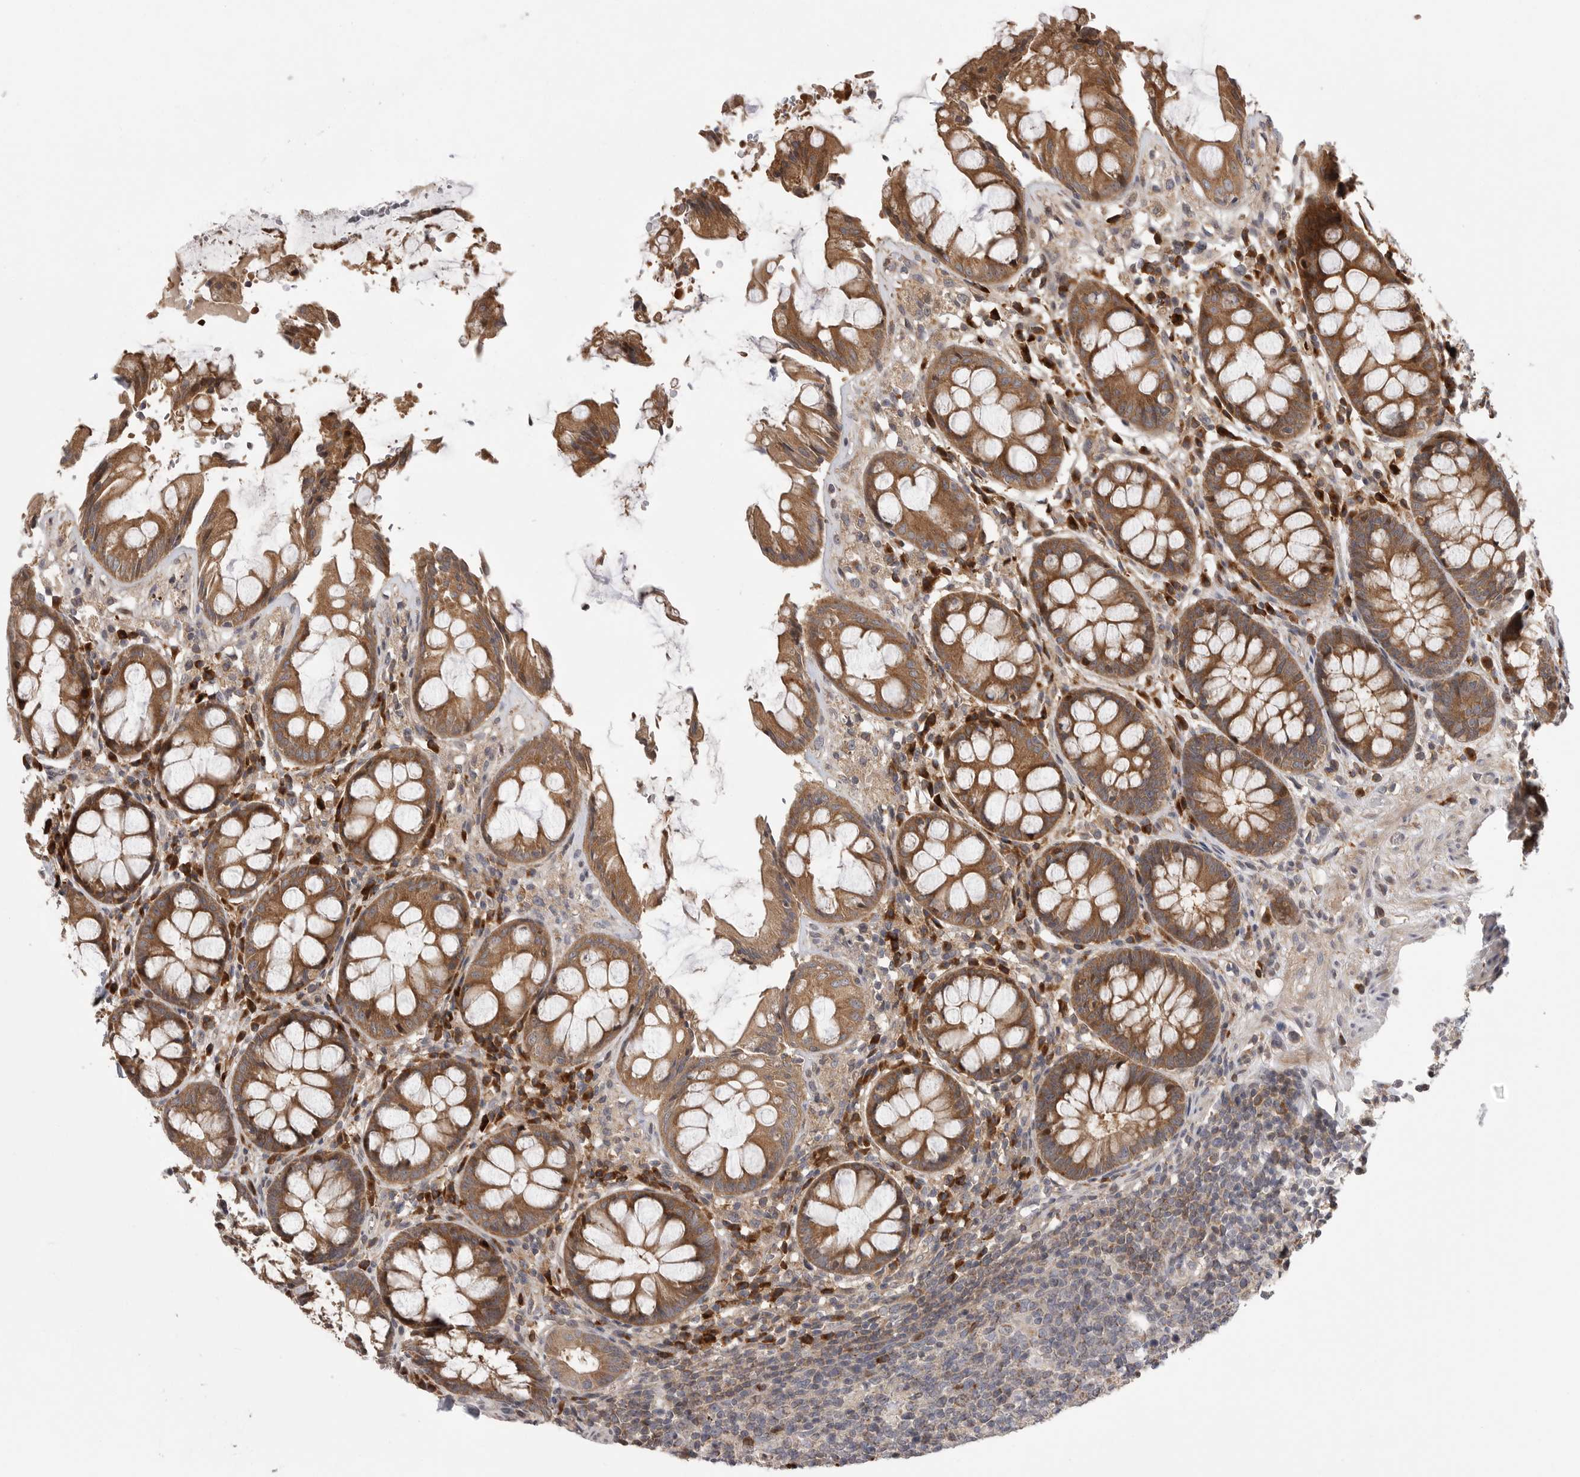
{"staining": {"intensity": "strong", "quantity": ">75%", "location": "cytoplasmic/membranous"}, "tissue": "rectum", "cell_type": "Glandular cells", "image_type": "normal", "snomed": [{"axis": "morphology", "description": "Normal tissue, NOS"}, {"axis": "topography", "description": "Rectum"}], "caption": "A brown stain labels strong cytoplasmic/membranous staining of a protein in glandular cells of unremarkable rectum.", "gene": "OXR1", "patient": {"sex": "male", "age": 64}}